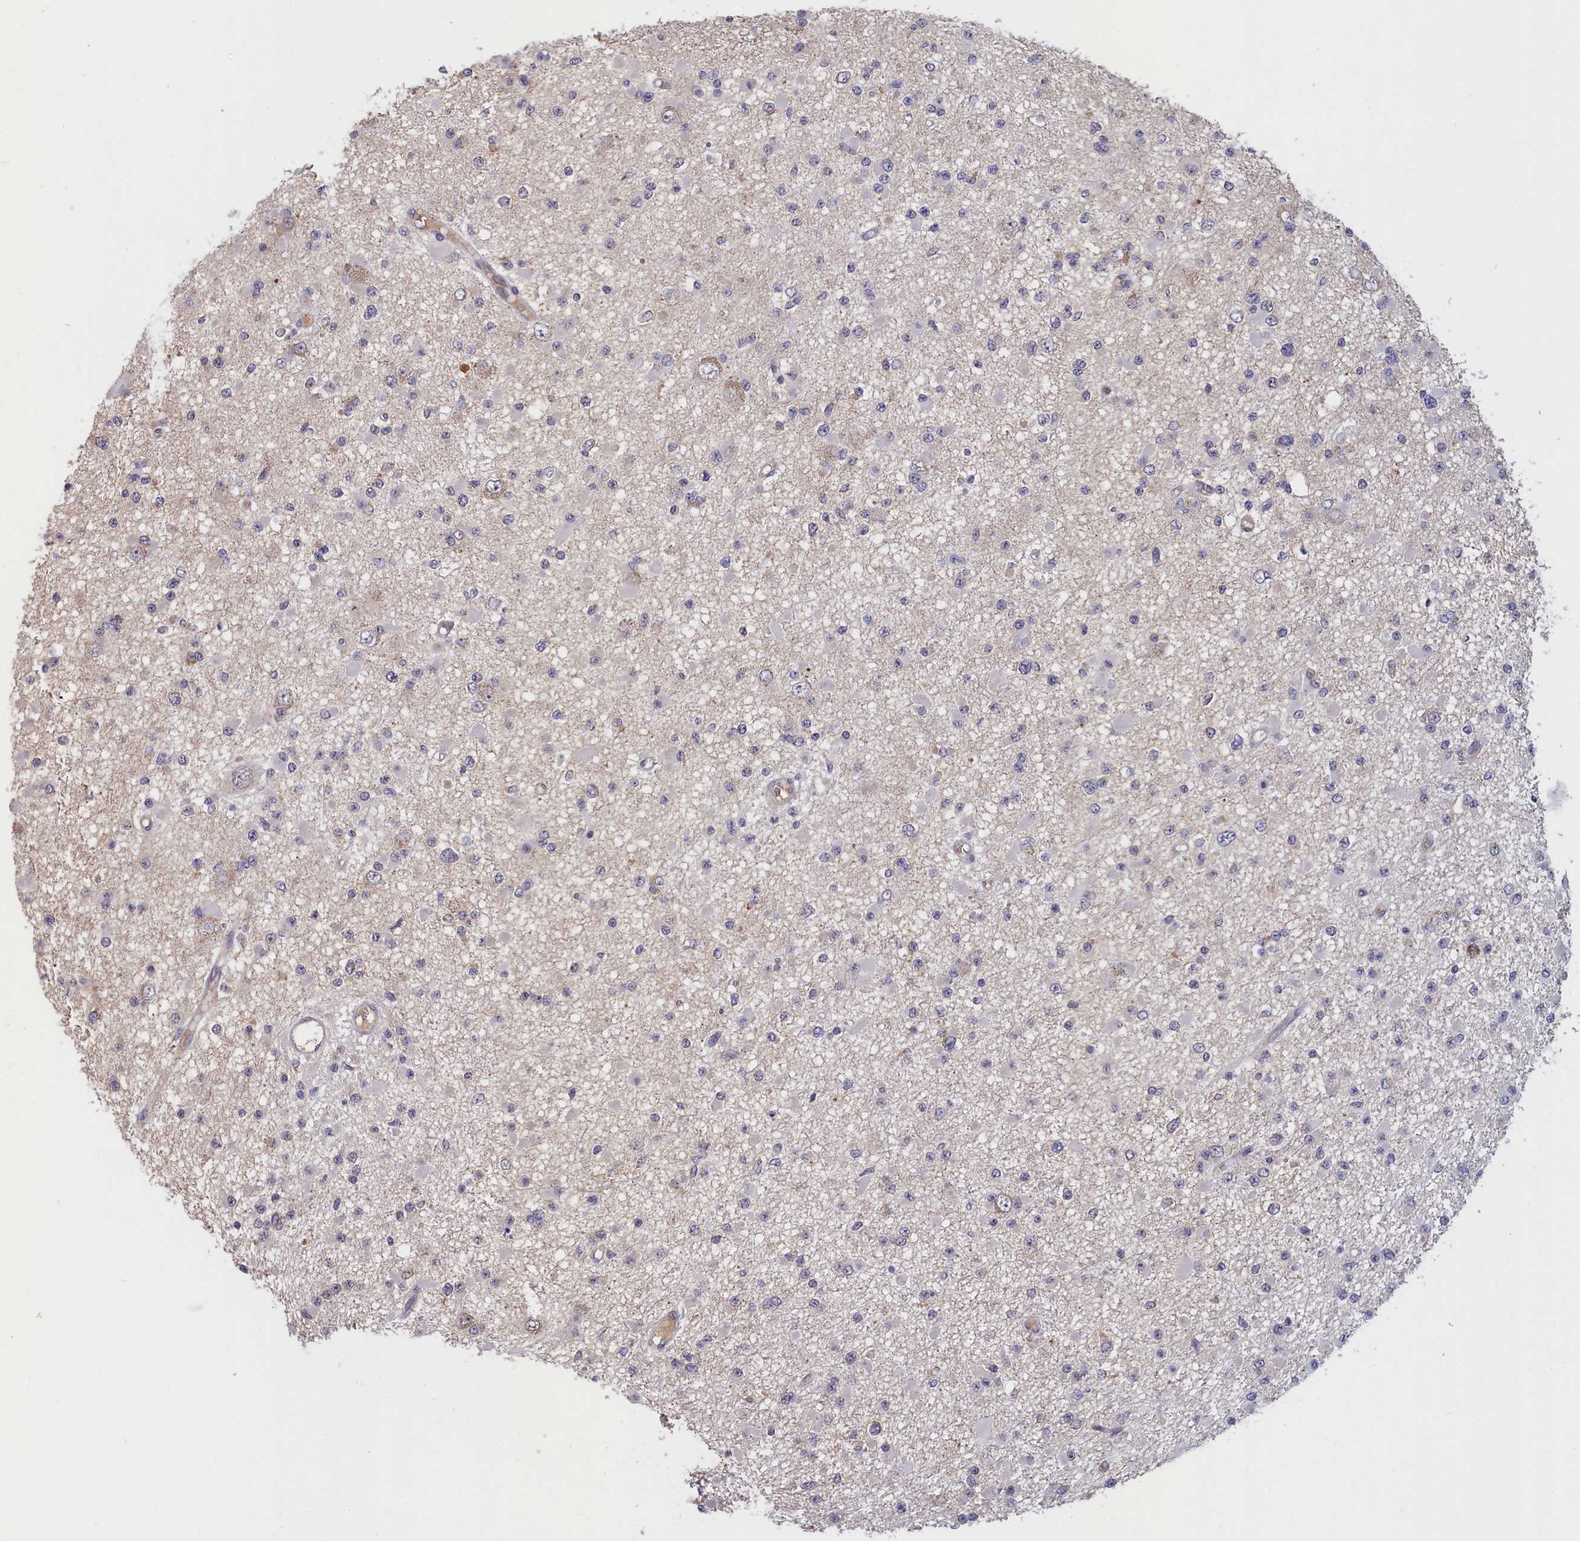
{"staining": {"intensity": "negative", "quantity": "none", "location": "none"}, "tissue": "glioma", "cell_type": "Tumor cells", "image_type": "cancer", "snomed": [{"axis": "morphology", "description": "Glioma, malignant, Low grade"}, {"axis": "topography", "description": "Brain"}], "caption": "Immunohistochemical staining of glioma demonstrates no significant staining in tumor cells. (Brightfield microscopy of DAB IHC at high magnification).", "gene": "EPB41L4B", "patient": {"sex": "female", "age": 22}}